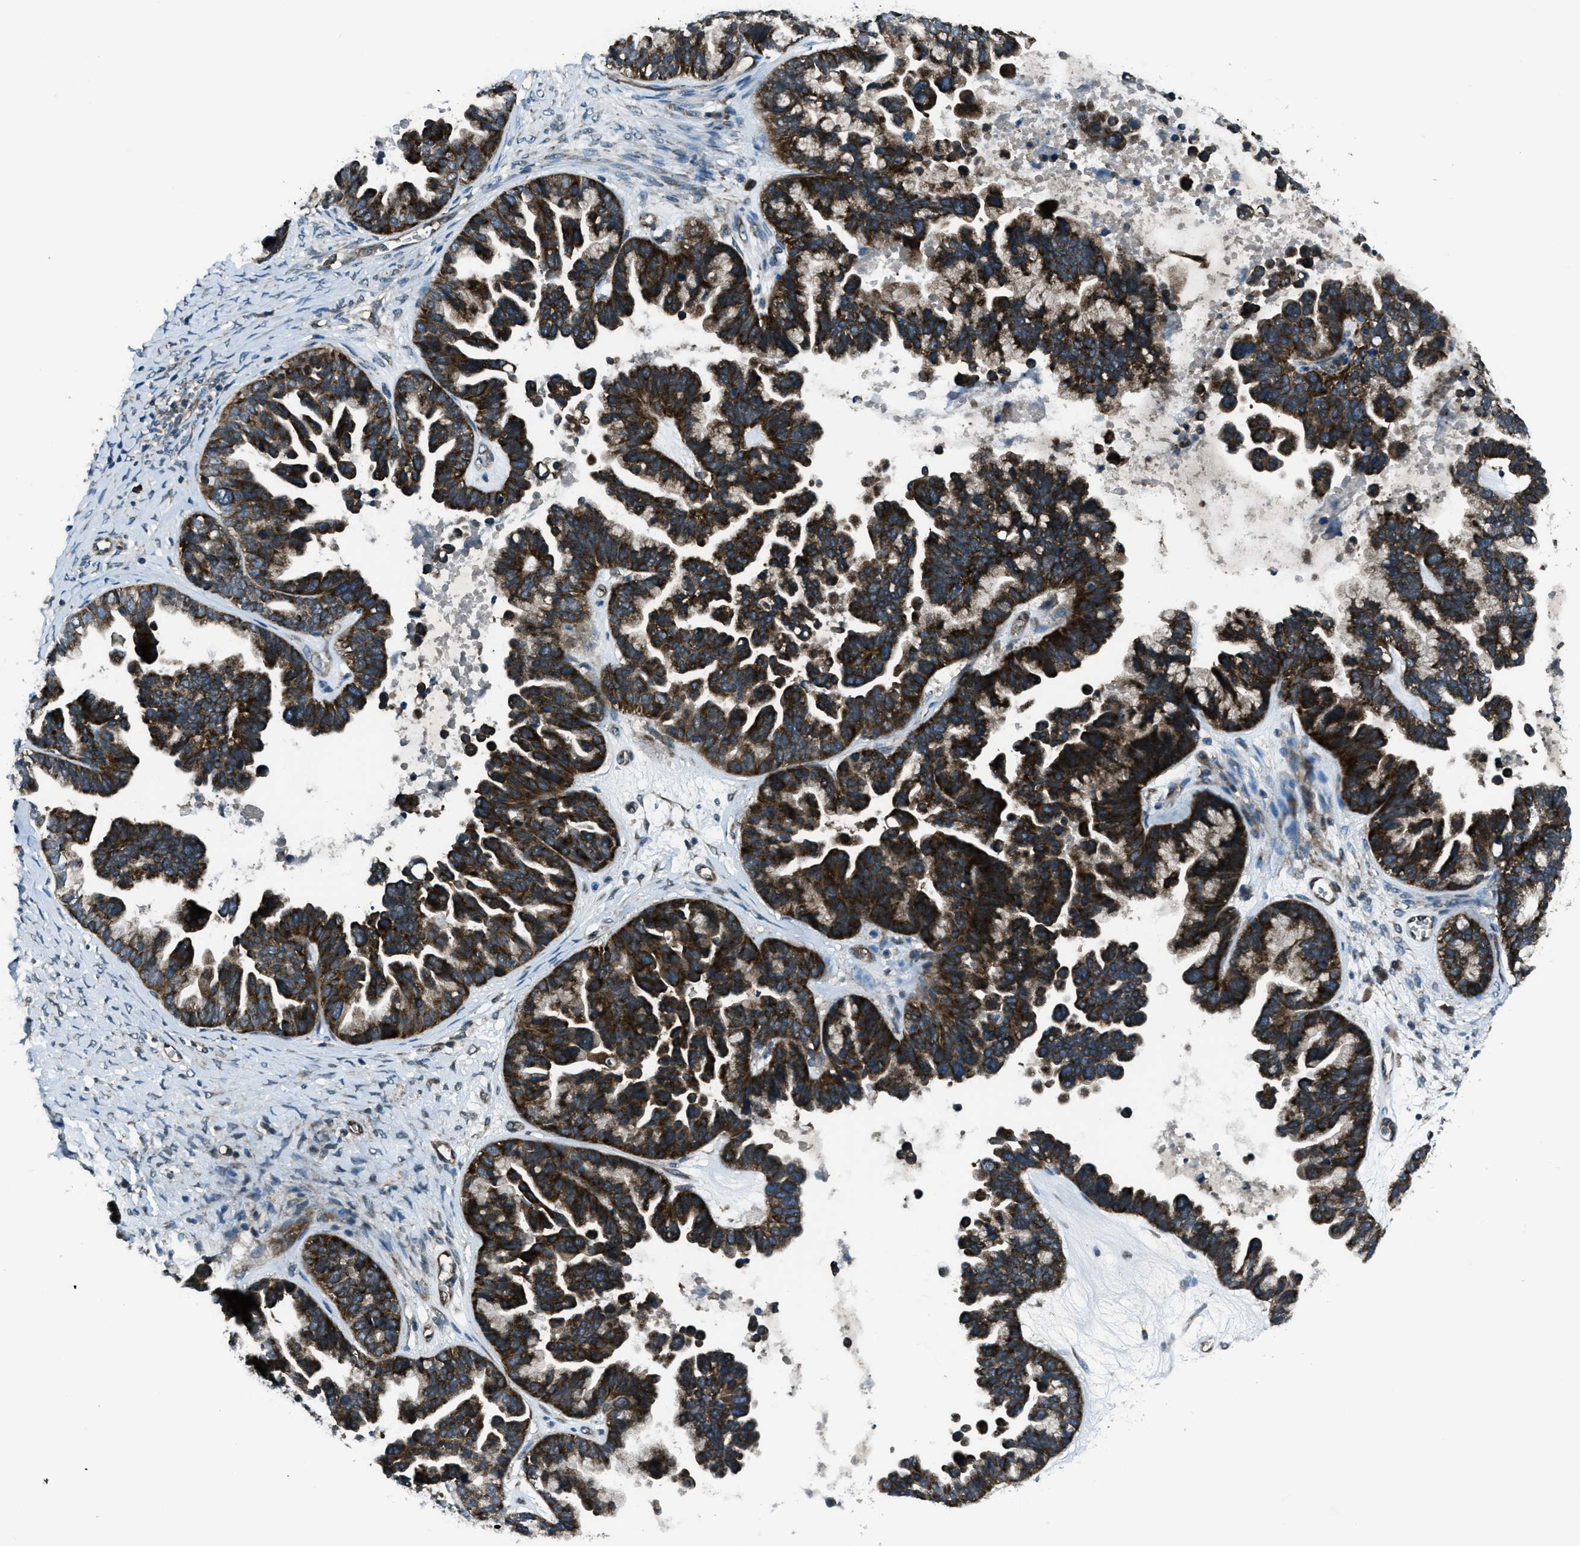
{"staining": {"intensity": "strong", "quantity": ">75%", "location": "cytoplasmic/membranous"}, "tissue": "ovarian cancer", "cell_type": "Tumor cells", "image_type": "cancer", "snomed": [{"axis": "morphology", "description": "Cystadenocarcinoma, serous, NOS"}, {"axis": "topography", "description": "Ovary"}], "caption": "Immunohistochemistry (IHC) histopathology image of neoplastic tissue: human ovarian cancer stained using IHC demonstrates high levels of strong protein expression localized specifically in the cytoplasmic/membranous of tumor cells, appearing as a cytoplasmic/membranous brown color.", "gene": "ASAP2", "patient": {"sex": "female", "age": 56}}